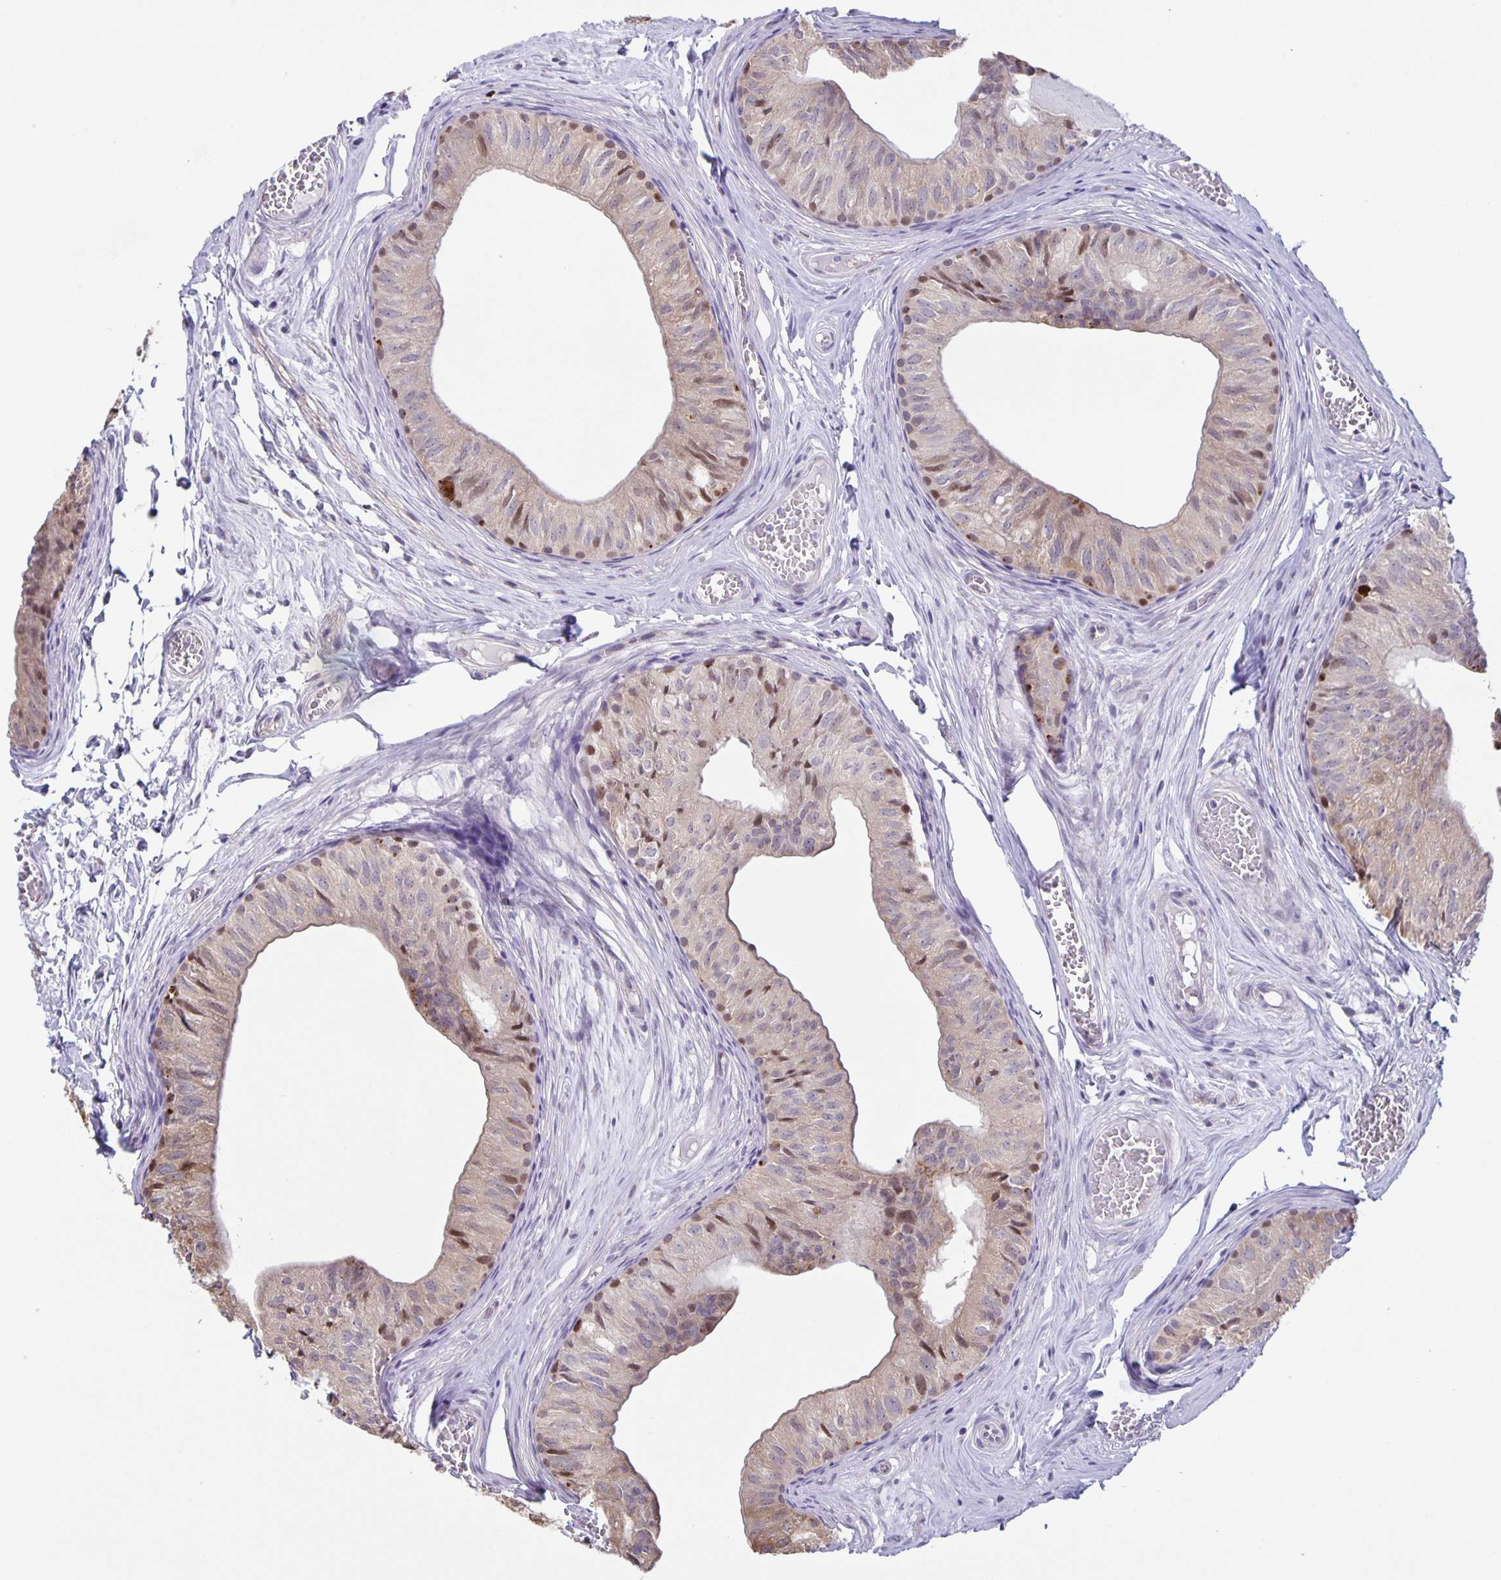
{"staining": {"intensity": "moderate", "quantity": "25%-75%", "location": "cytoplasmic/membranous,nuclear"}, "tissue": "epididymis", "cell_type": "Glandular cells", "image_type": "normal", "snomed": [{"axis": "morphology", "description": "Normal tissue, NOS"}, {"axis": "topography", "description": "Epididymis"}], "caption": "Protein expression analysis of benign human epididymis reveals moderate cytoplasmic/membranous,nuclear staining in approximately 25%-75% of glandular cells. Nuclei are stained in blue.", "gene": "MAPK12", "patient": {"sex": "male", "age": 25}}